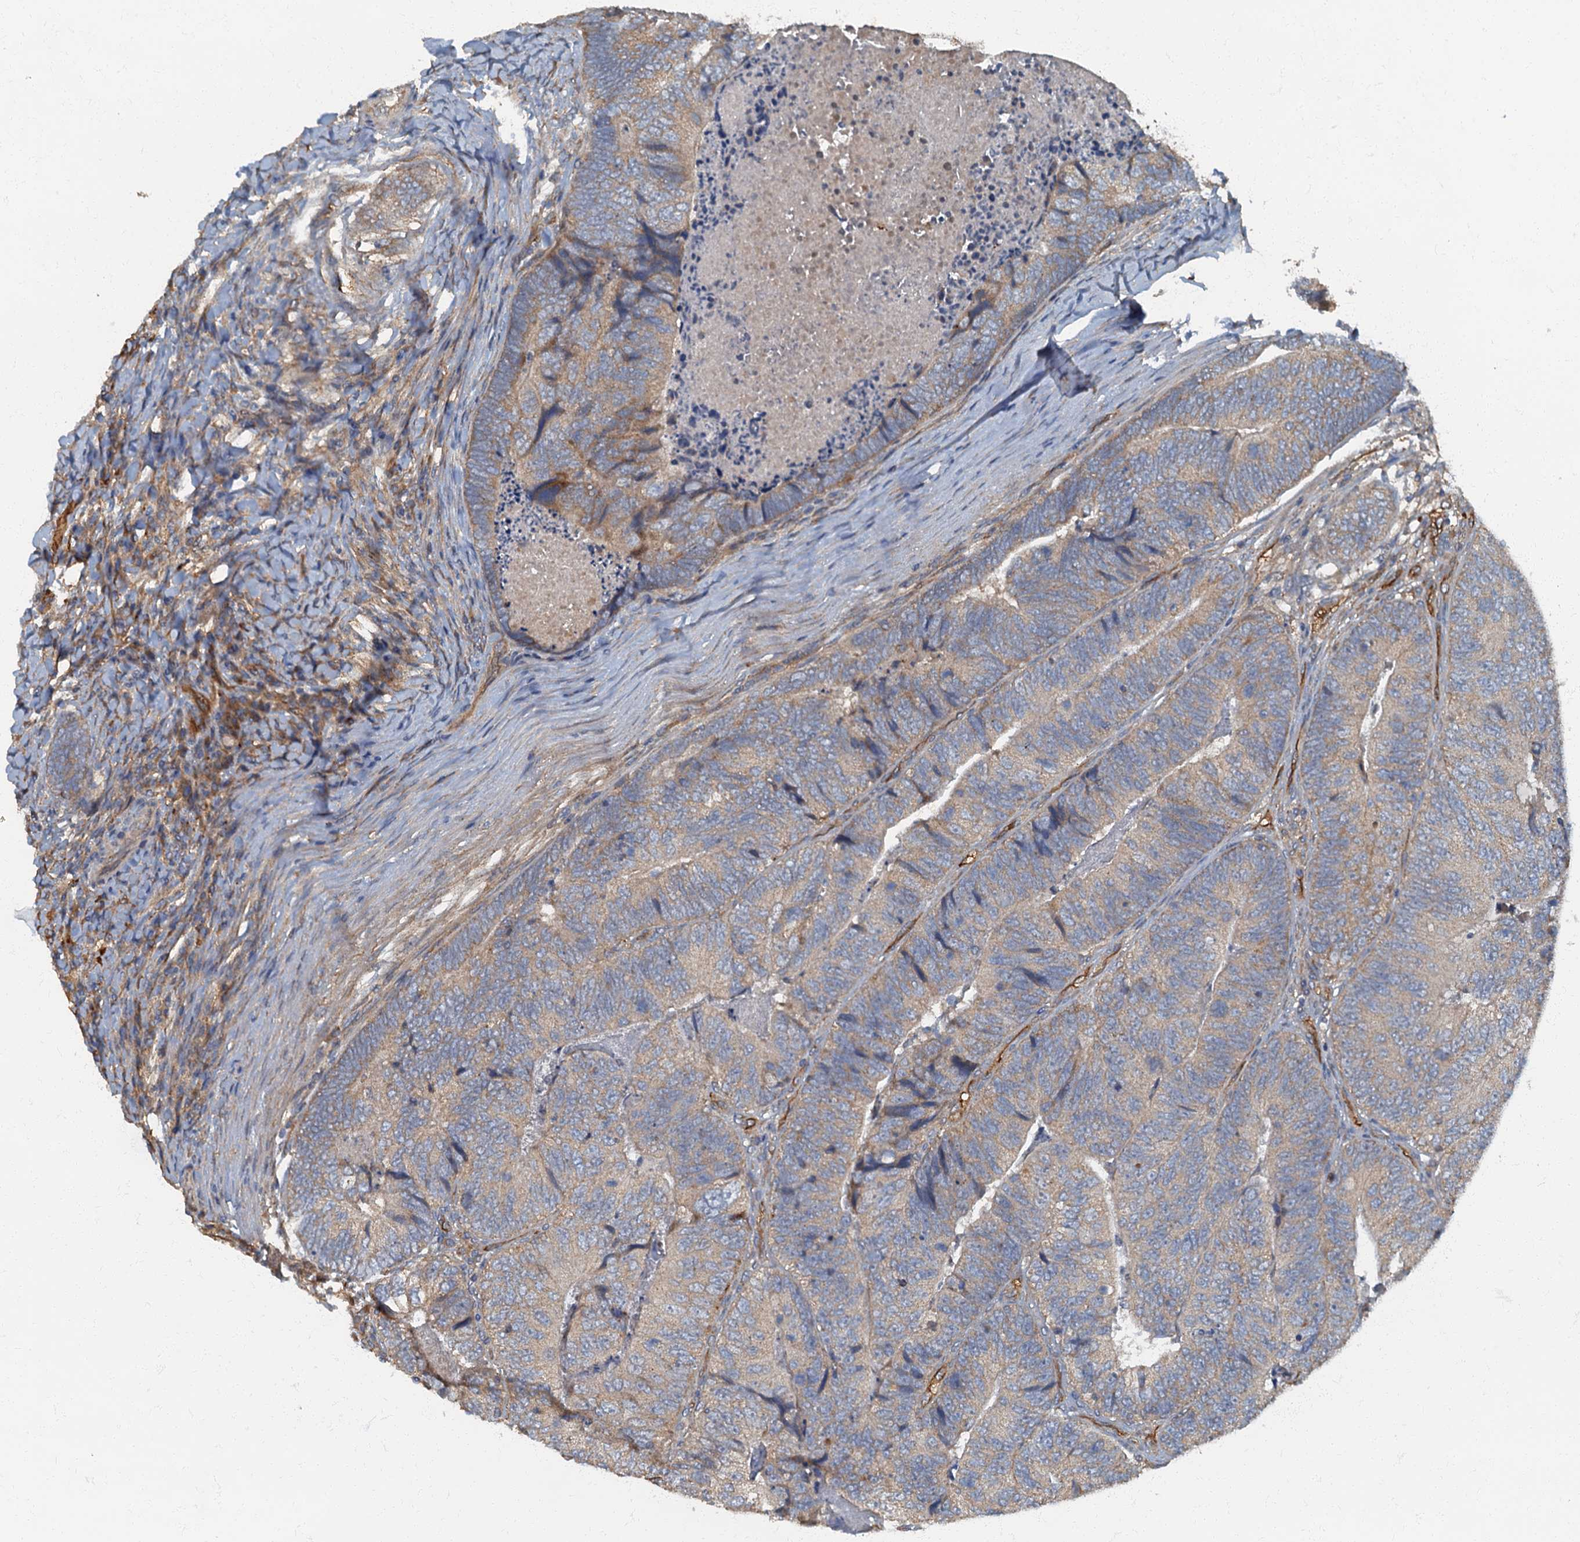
{"staining": {"intensity": "weak", "quantity": "<25%", "location": "cytoplasmic/membranous"}, "tissue": "colorectal cancer", "cell_type": "Tumor cells", "image_type": "cancer", "snomed": [{"axis": "morphology", "description": "Adenocarcinoma, NOS"}, {"axis": "topography", "description": "Colon"}], "caption": "Tumor cells are negative for brown protein staining in colorectal cancer (adenocarcinoma). (DAB IHC visualized using brightfield microscopy, high magnification).", "gene": "ARL11", "patient": {"sex": "female", "age": 67}}